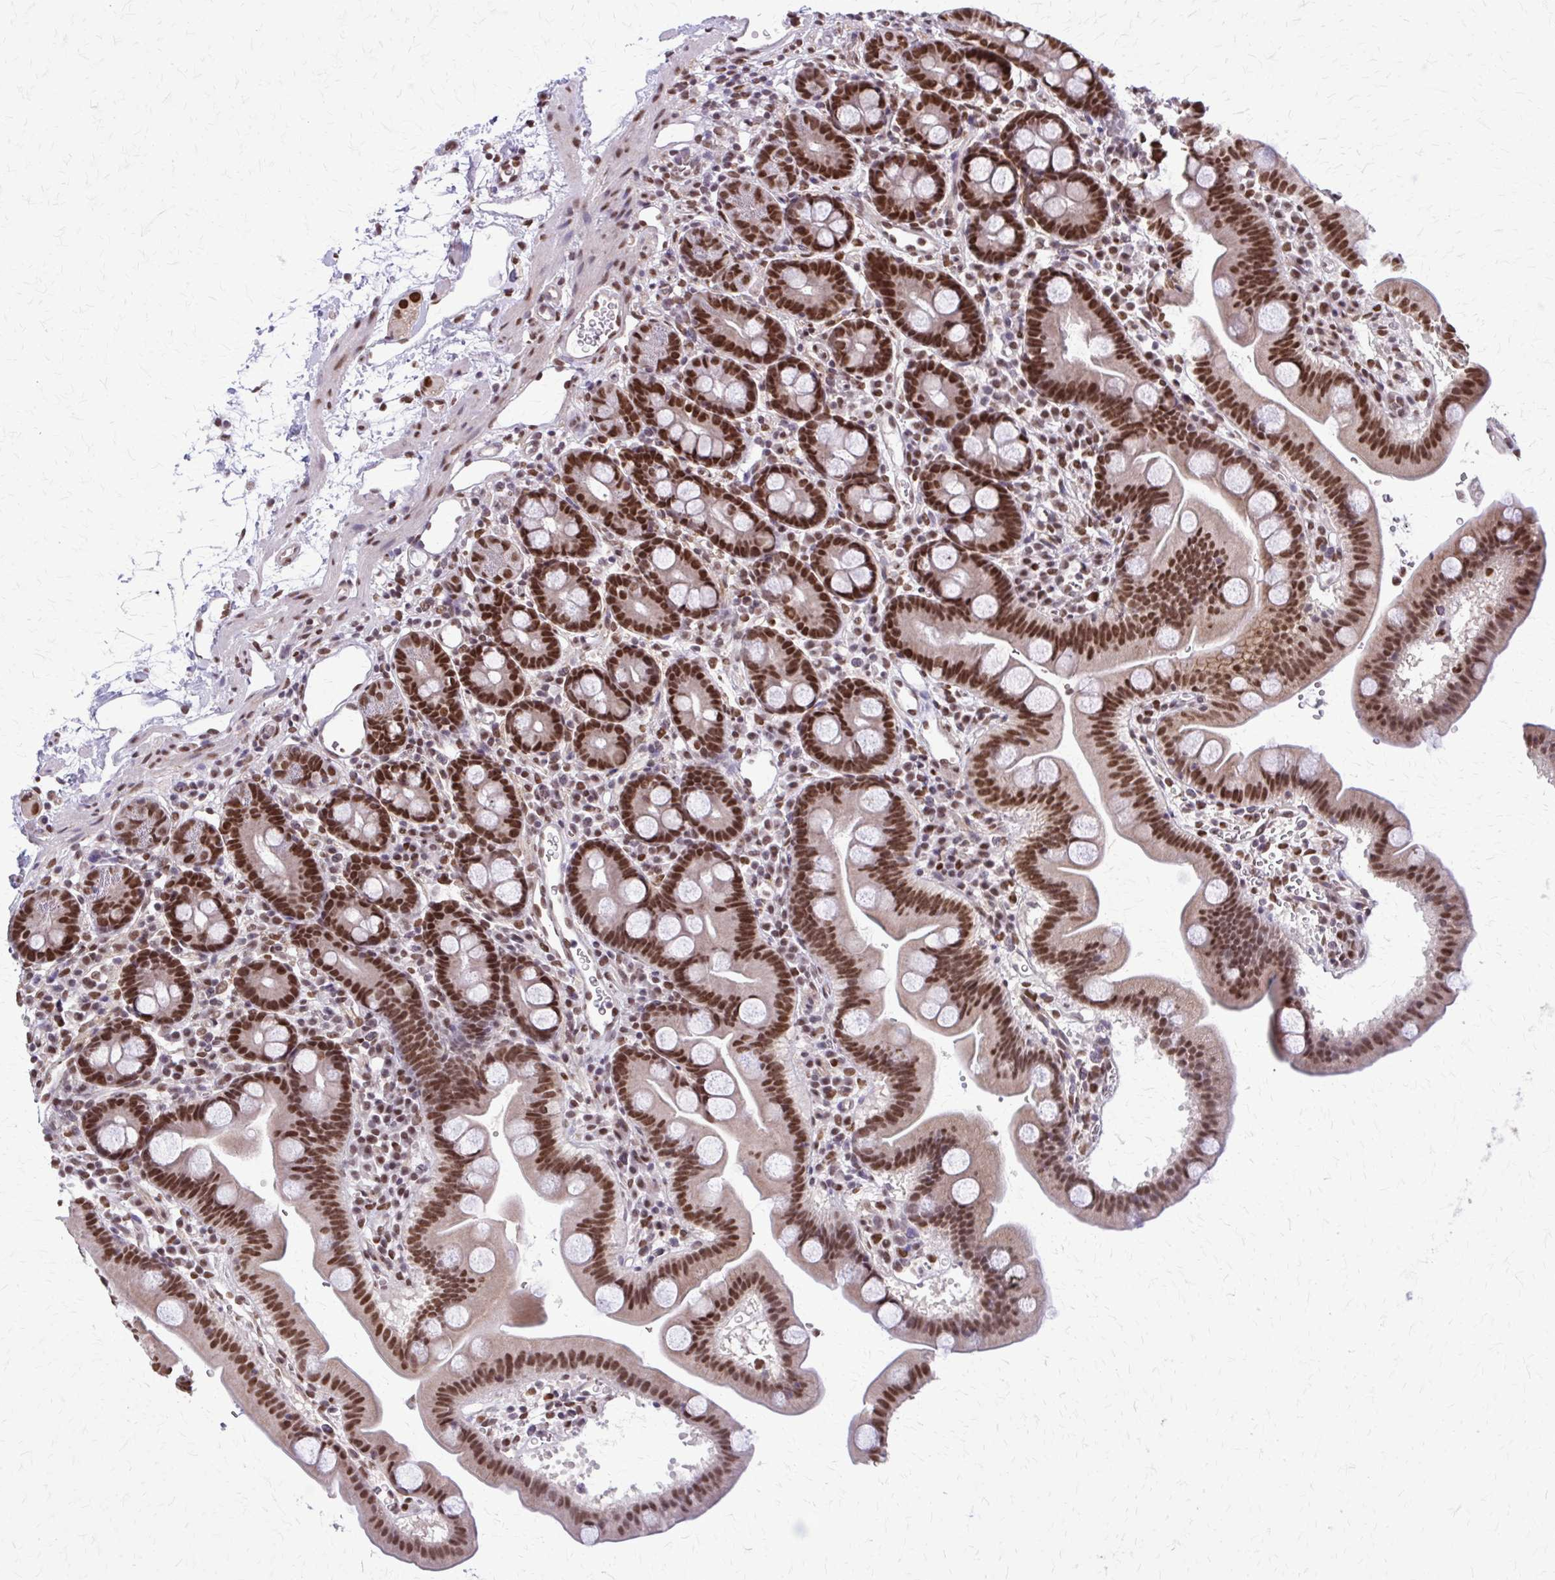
{"staining": {"intensity": "strong", "quantity": ">75%", "location": "nuclear"}, "tissue": "duodenum", "cell_type": "Glandular cells", "image_type": "normal", "snomed": [{"axis": "morphology", "description": "Normal tissue, NOS"}, {"axis": "topography", "description": "Duodenum"}], "caption": "Immunohistochemistry (IHC) histopathology image of unremarkable human duodenum stained for a protein (brown), which exhibits high levels of strong nuclear staining in about >75% of glandular cells.", "gene": "TTF1", "patient": {"sex": "male", "age": 59}}